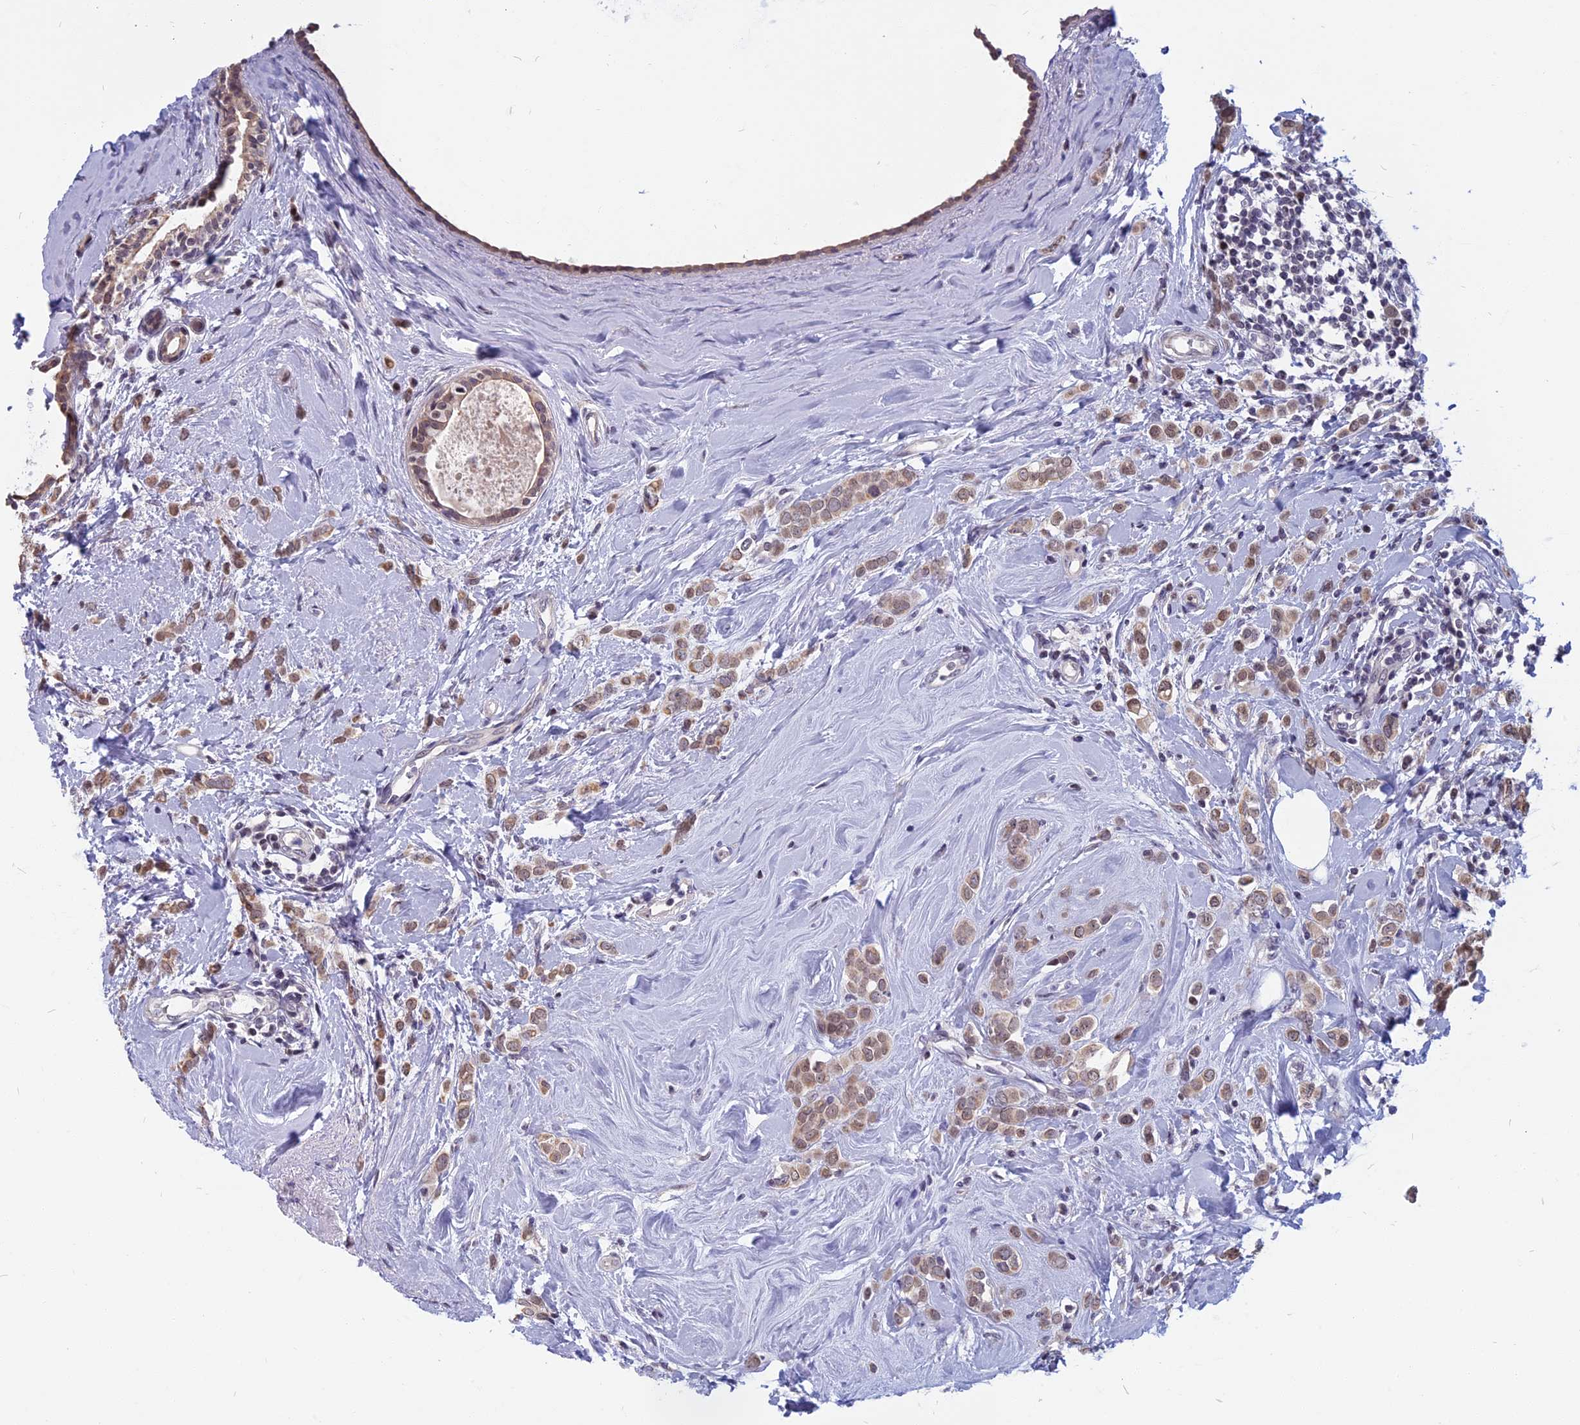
{"staining": {"intensity": "weak", "quantity": ">75%", "location": "cytoplasmic/membranous"}, "tissue": "breast cancer", "cell_type": "Tumor cells", "image_type": "cancer", "snomed": [{"axis": "morphology", "description": "Lobular carcinoma"}, {"axis": "topography", "description": "Breast"}], "caption": "Immunohistochemistry (IHC) of breast cancer demonstrates low levels of weak cytoplasmic/membranous staining in about >75% of tumor cells.", "gene": "CCDC113", "patient": {"sex": "female", "age": 47}}